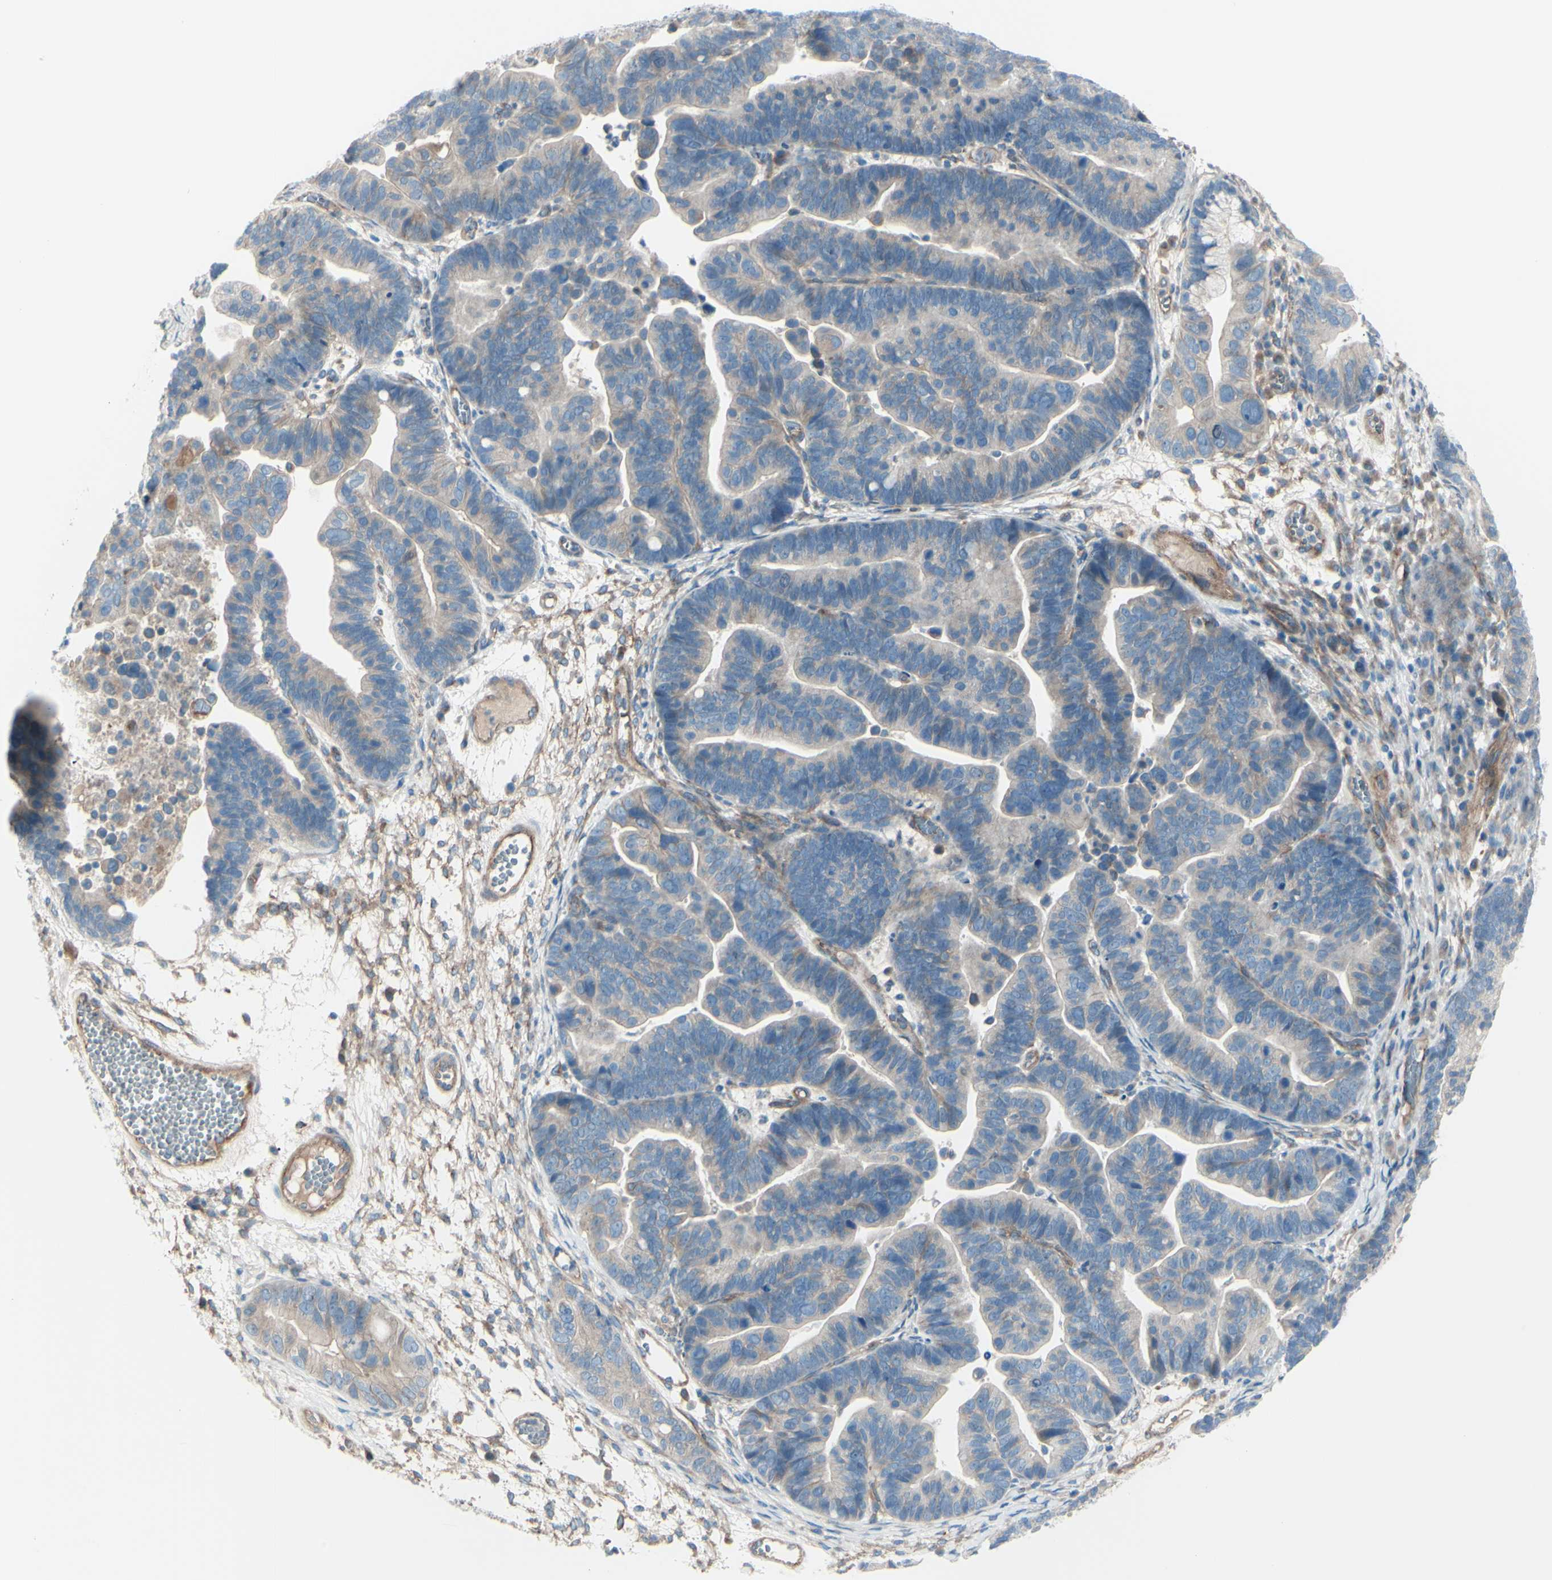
{"staining": {"intensity": "weak", "quantity": ">75%", "location": "cytoplasmic/membranous"}, "tissue": "ovarian cancer", "cell_type": "Tumor cells", "image_type": "cancer", "snomed": [{"axis": "morphology", "description": "Cystadenocarcinoma, serous, NOS"}, {"axis": "topography", "description": "Ovary"}], "caption": "Human serous cystadenocarcinoma (ovarian) stained for a protein (brown) demonstrates weak cytoplasmic/membranous positive staining in about >75% of tumor cells.", "gene": "PCDHGA2", "patient": {"sex": "female", "age": 56}}